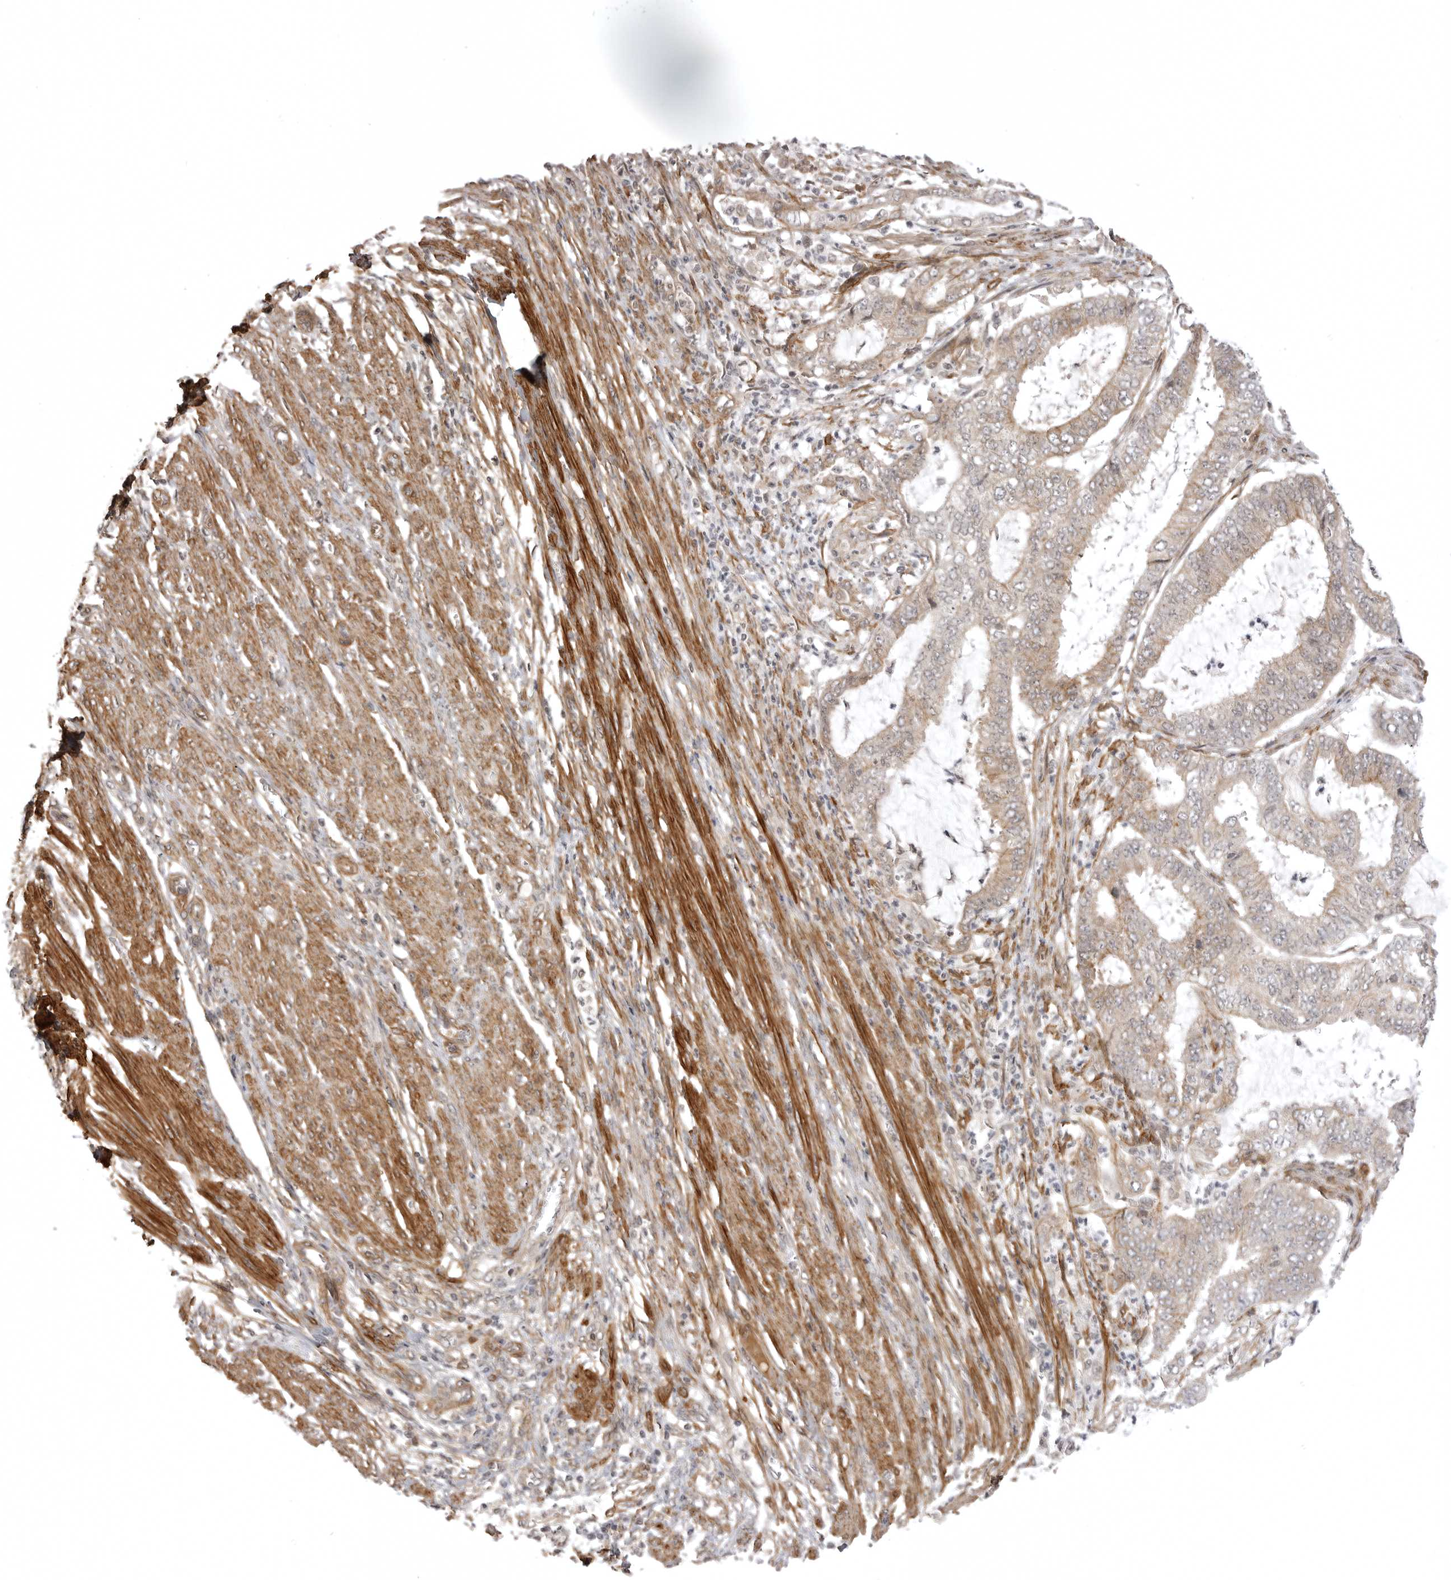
{"staining": {"intensity": "weak", "quantity": "25%-75%", "location": "cytoplasmic/membranous"}, "tissue": "endometrial cancer", "cell_type": "Tumor cells", "image_type": "cancer", "snomed": [{"axis": "morphology", "description": "Adenocarcinoma, NOS"}, {"axis": "topography", "description": "Endometrium"}], "caption": "The photomicrograph reveals staining of endometrial cancer, revealing weak cytoplasmic/membranous protein staining (brown color) within tumor cells. (DAB (3,3'-diaminobenzidine) IHC with brightfield microscopy, high magnification).", "gene": "SORBS1", "patient": {"sex": "female", "age": 51}}